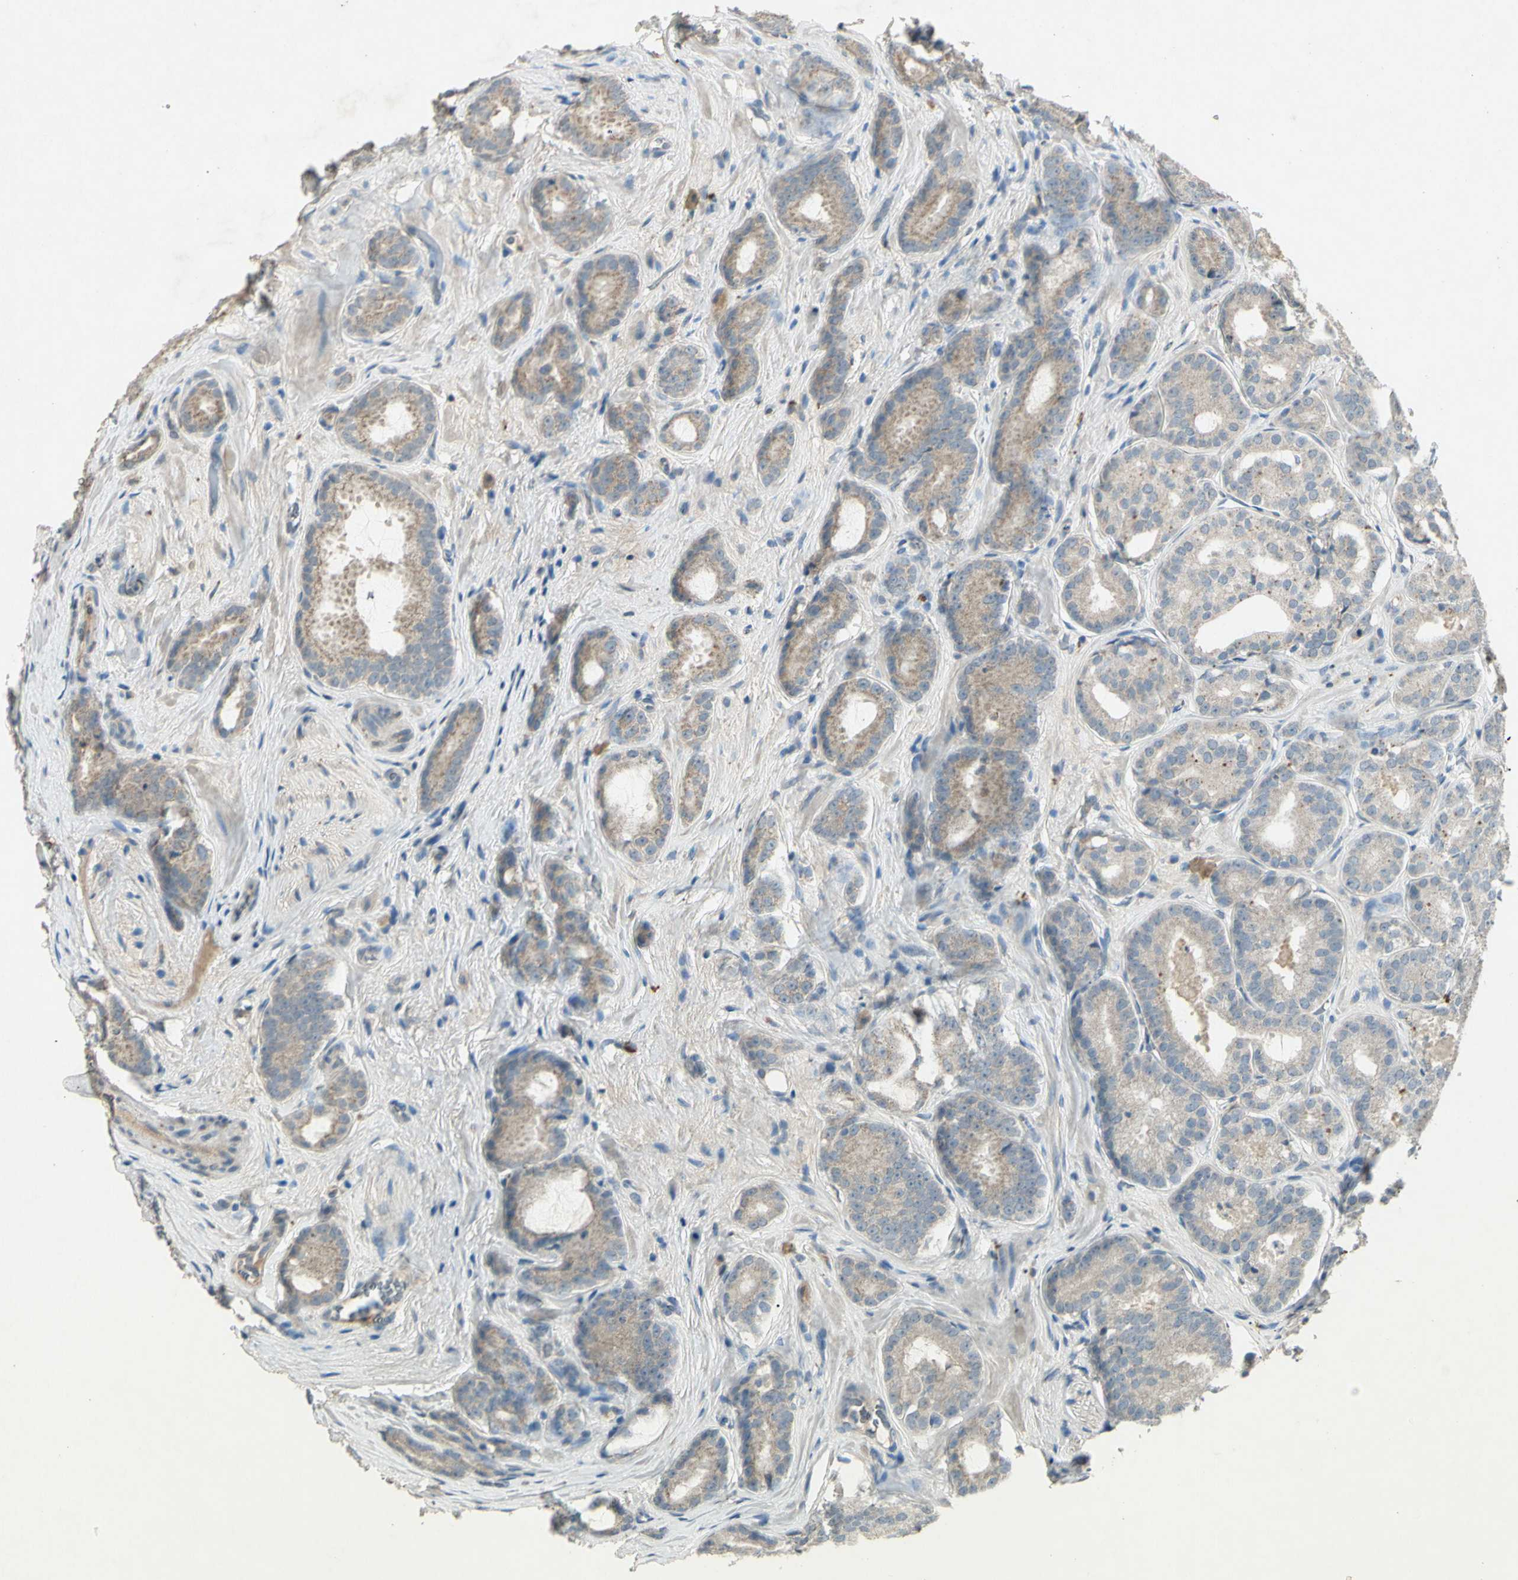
{"staining": {"intensity": "weak", "quantity": ">75%", "location": "cytoplasmic/membranous"}, "tissue": "prostate cancer", "cell_type": "Tumor cells", "image_type": "cancer", "snomed": [{"axis": "morphology", "description": "Adenocarcinoma, High grade"}, {"axis": "topography", "description": "Prostate"}], "caption": "This histopathology image exhibits high-grade adenocarcinoma (prostate) stained with IHC to label a protein in brown. The cytoplasmic/membranous of tumor cells show weak positivity for the protein. Nuclei are counter-stained blue.", "gene": "TIMM21", "patient": {"sex": "male", "age": 64}}